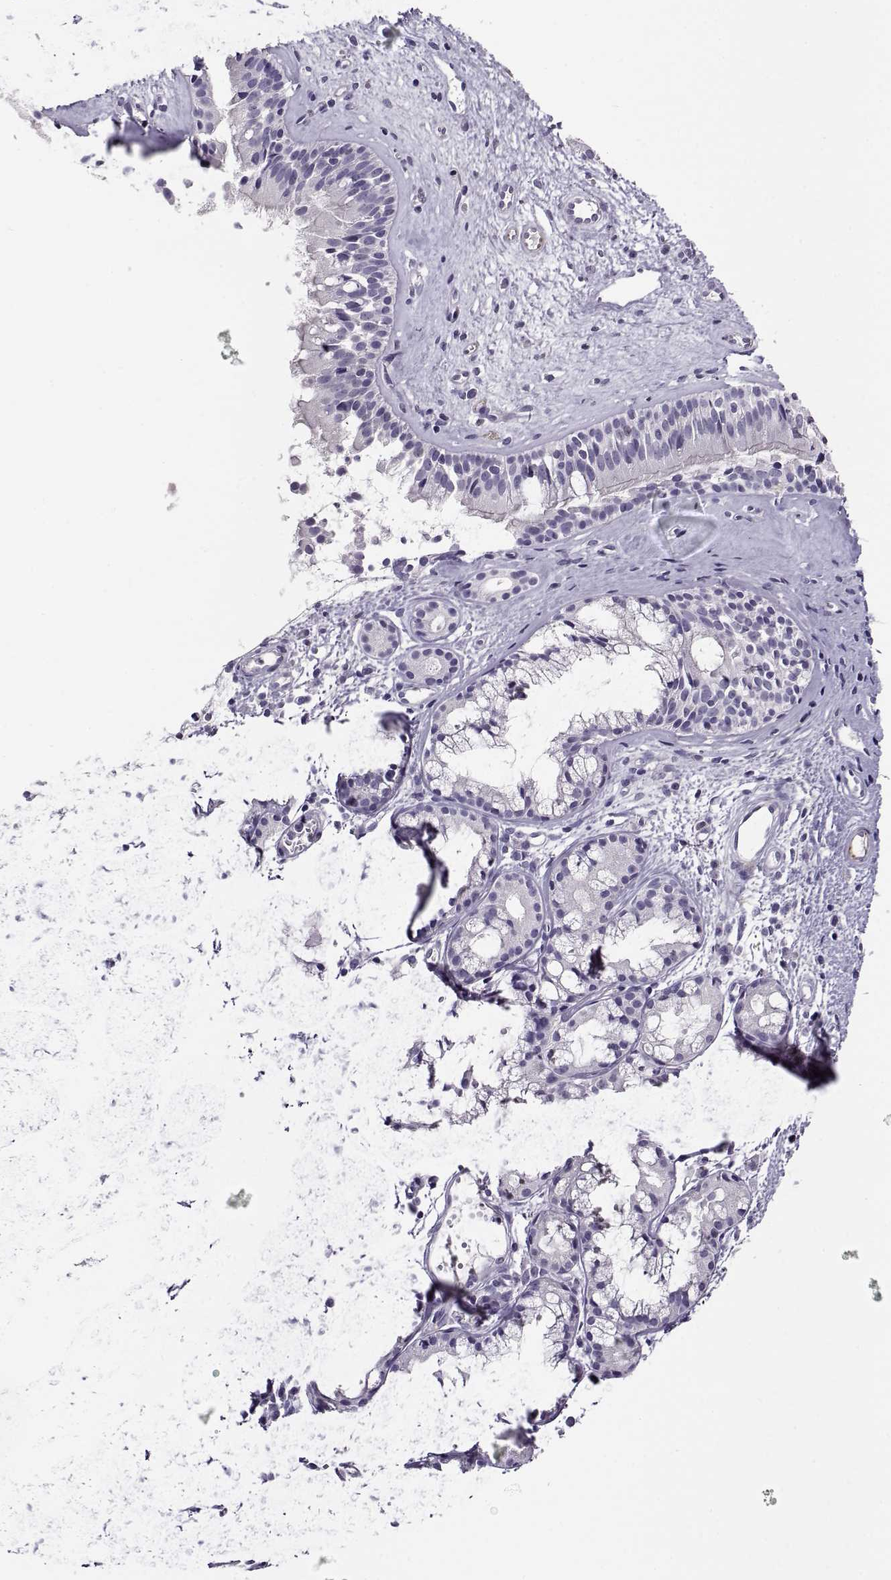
{"staining": {"intensity": "negative", "quantity": "none", "location": "none"}, "tissue": "nasopharynx", "cell_type": "Respiratory epithelial cells", "image_type": "normal", "snomed": [{"axis": "morphology", "description": "Normal tissue, NOS"}, {"axis": "topography", "description": "Nasopharynx"}], "caption": "DAB immunohistochemical staining of unremarkable nasopharynx displays no significant expression in respiratory epithelial cells.", "gene": "NPW", "patient": {"sex": "male", "age": 29}}